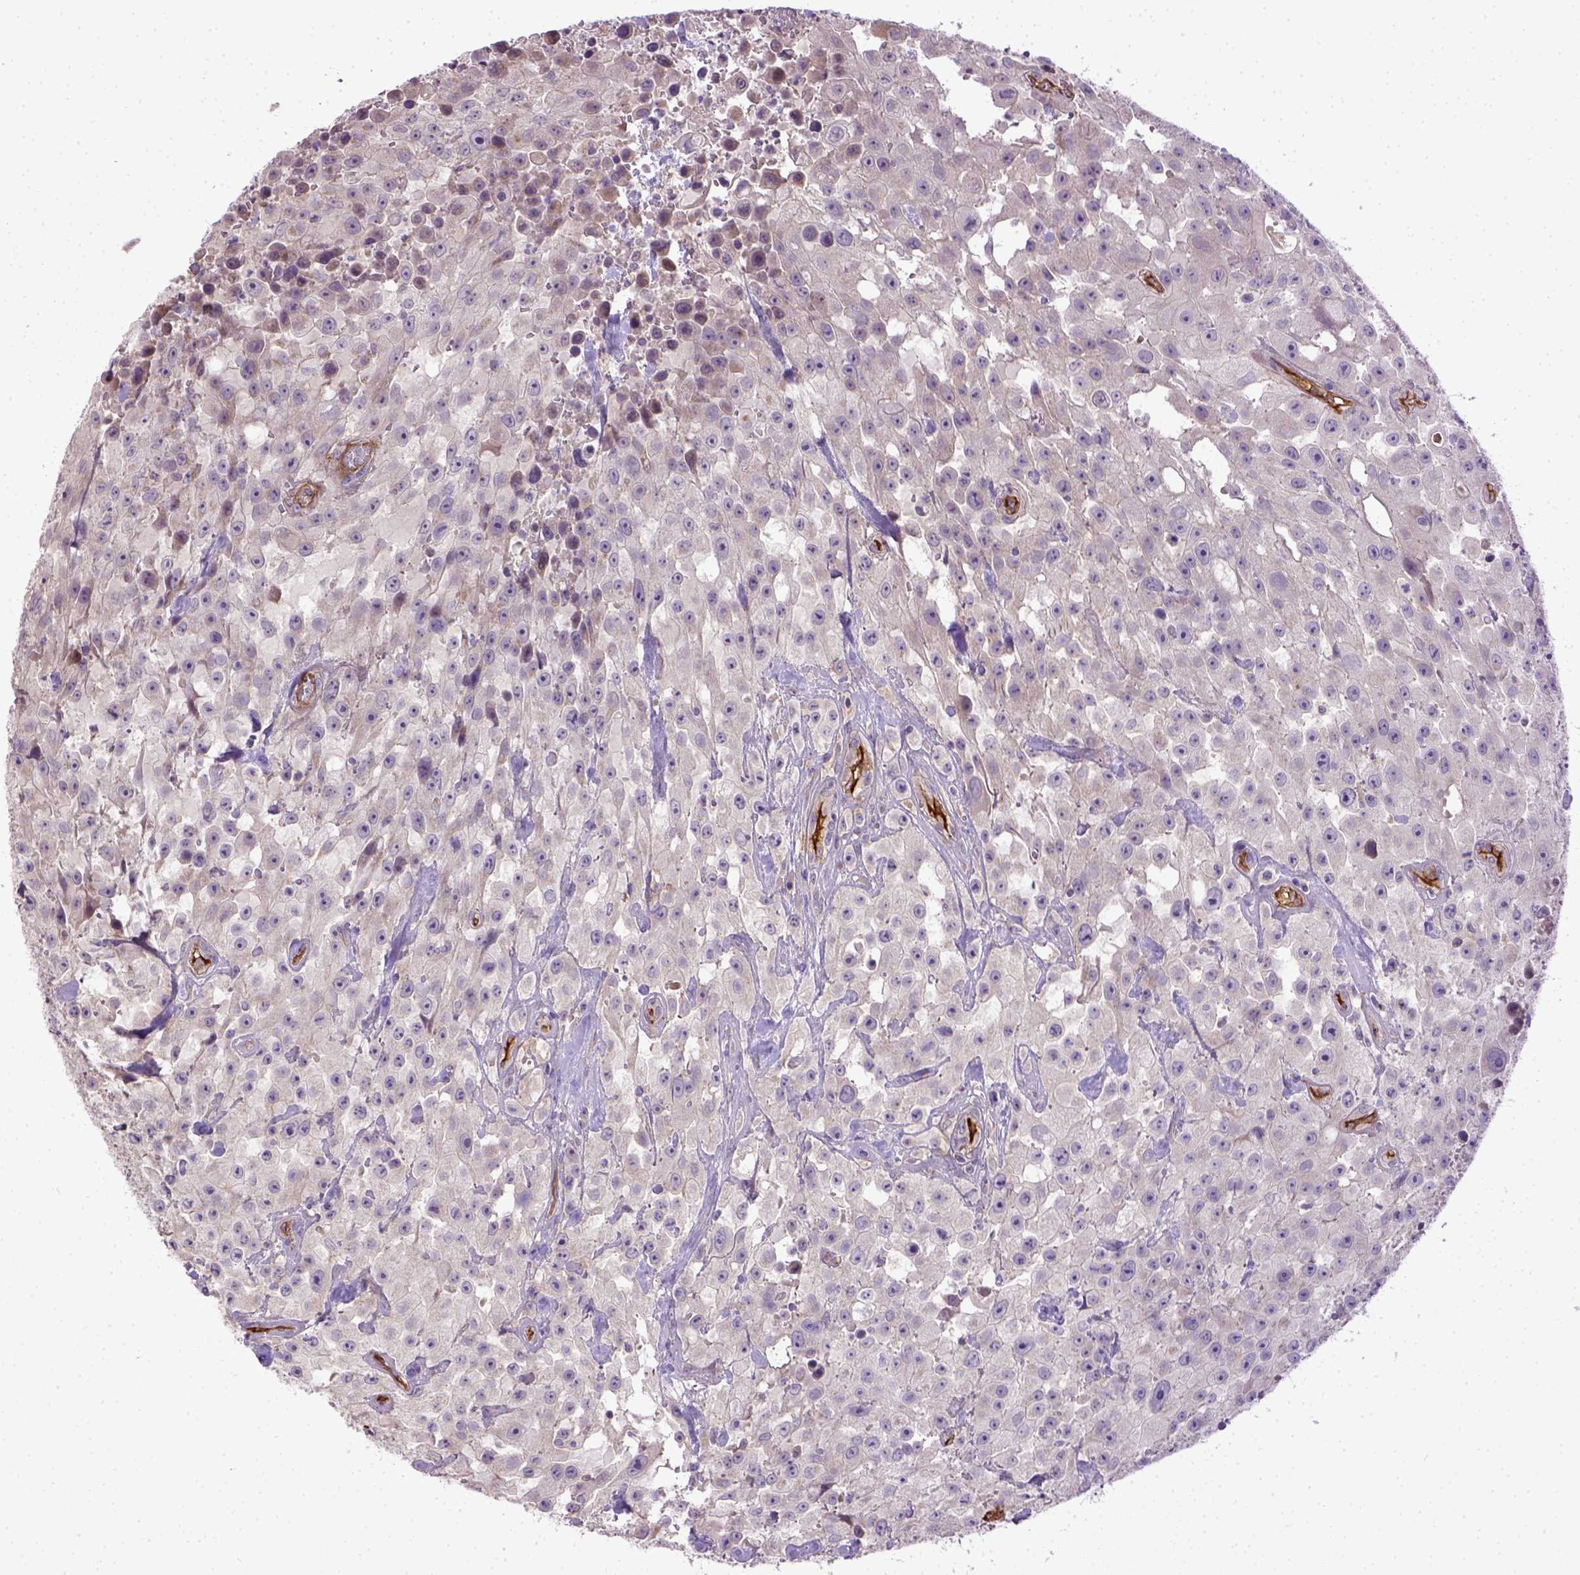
{"staining": {"intensity": "negative", "quantity": "none", "location": "none"}, "tissue": "urothelial cancer", "cell_type": "Tumor cells", "image_type": "cancer", "snomed": [{"axis": "morphology", "description": "Urothelial carcinoma, High grade"}, {"axis": "topography", "description": "Urinary bladder"}], "caption": "Immunohistochemistry of human urothelial cancer exhibits no staining in tumor cells. (Stains: DAB IHC with hematoxylin counter stain, Microscopy: brightfield microscopy at high magnification).", "gene": "ENG", "patient": {"sex": "male", "age": 79}}